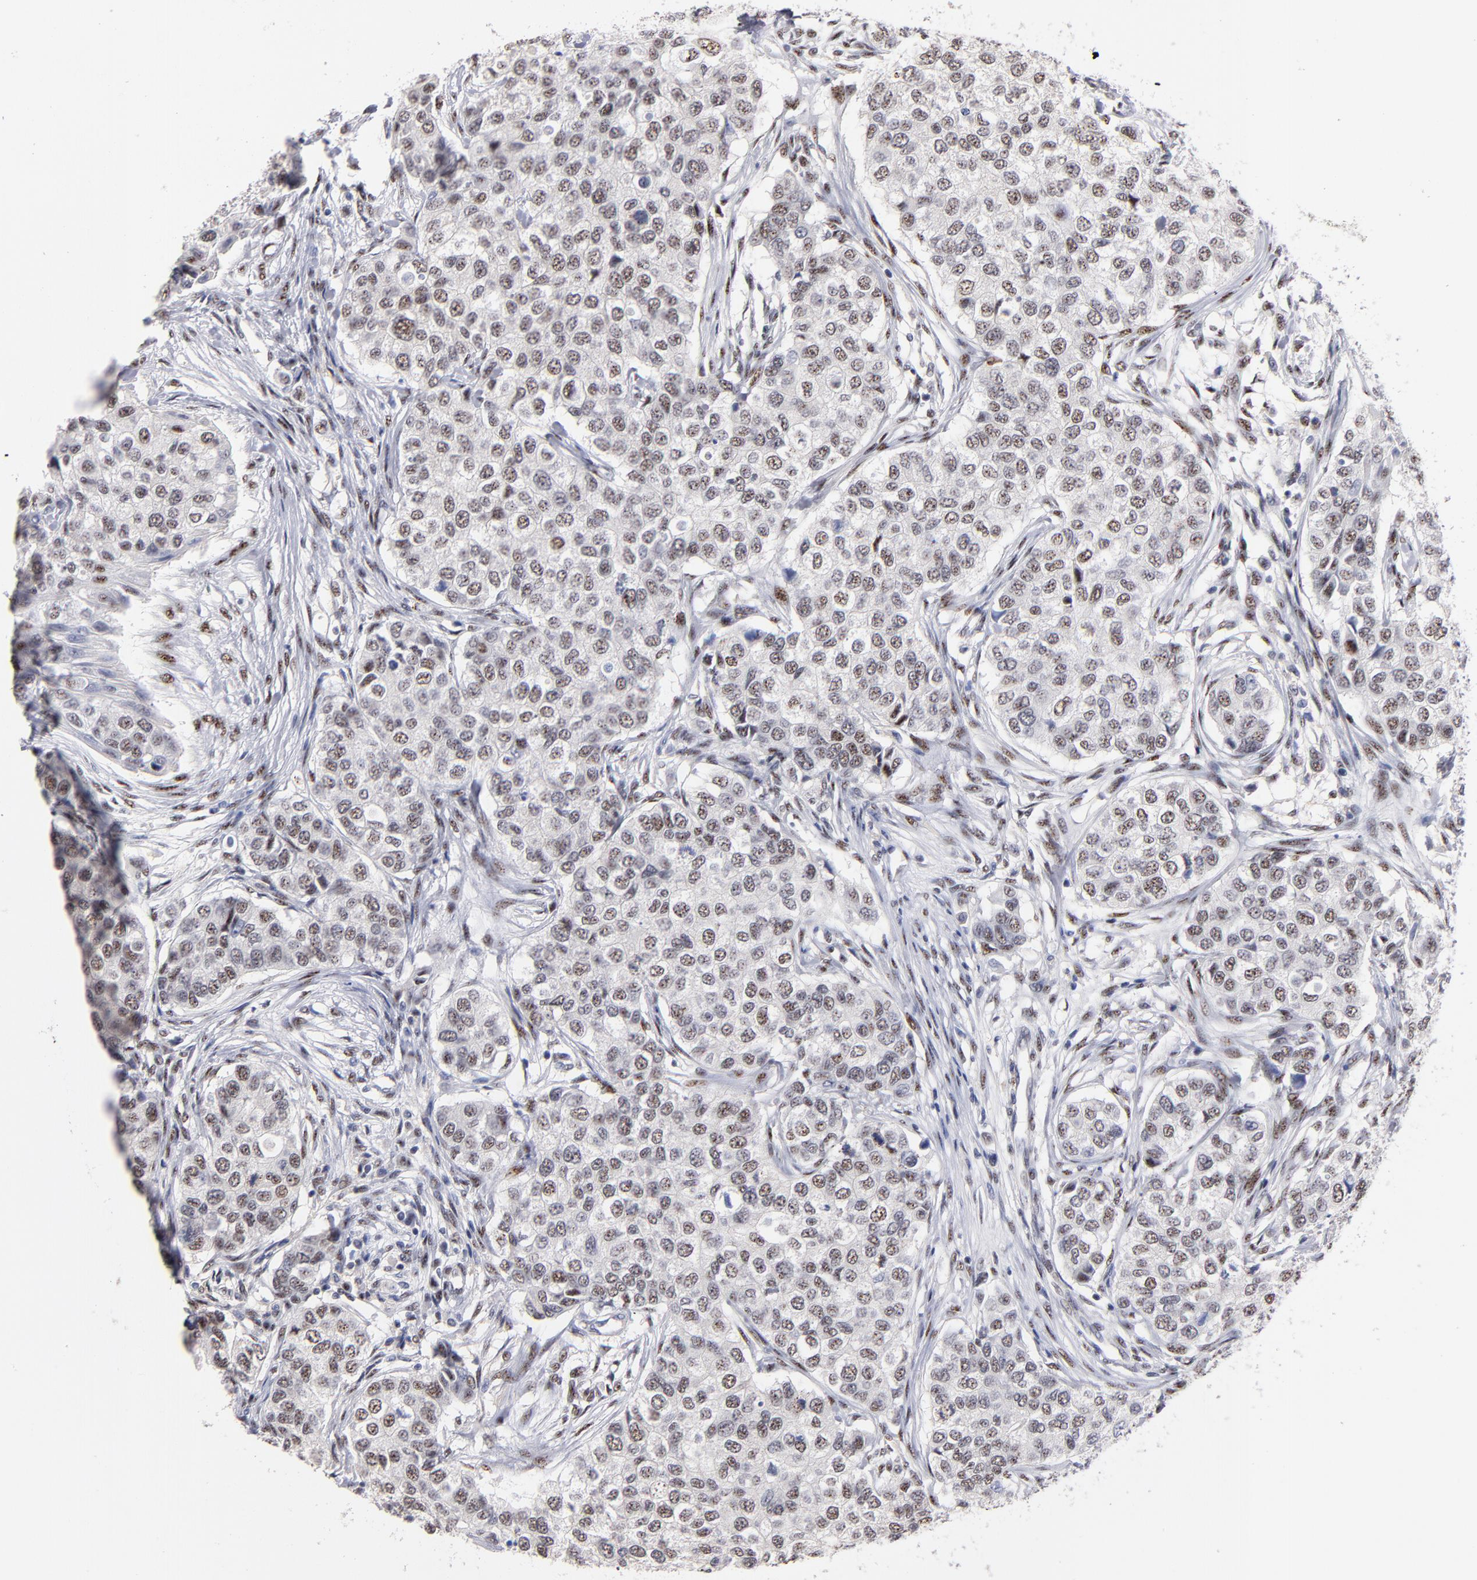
{"staining": {"intensity": "moderate", "quantity": ">75%", "location": "nuclear"}, "tissue": "breast cancer", "cell_type": "Tumor cells", "image_type": "cancer", "snomed": [{"axis": "morphology", "description": "Normal tissue, NOS"}, {"axis": "morphology", "description": "Duct carcinoma"}, {"axis": "topography", "description": "Breast"}], "caption": "Protein expression analysis of breast cancer (infiltrating ductal carcinoma) shows moderate nuclear positivity in about >75% of tumor cells. The staining was performed using DAB to visualize the protein expression in brown, while the nuclei were stained in blue with hematoxylin (Magnification: 20x).", "gene": "RAF1", "patient": {"sex": "female", "age": 49}}